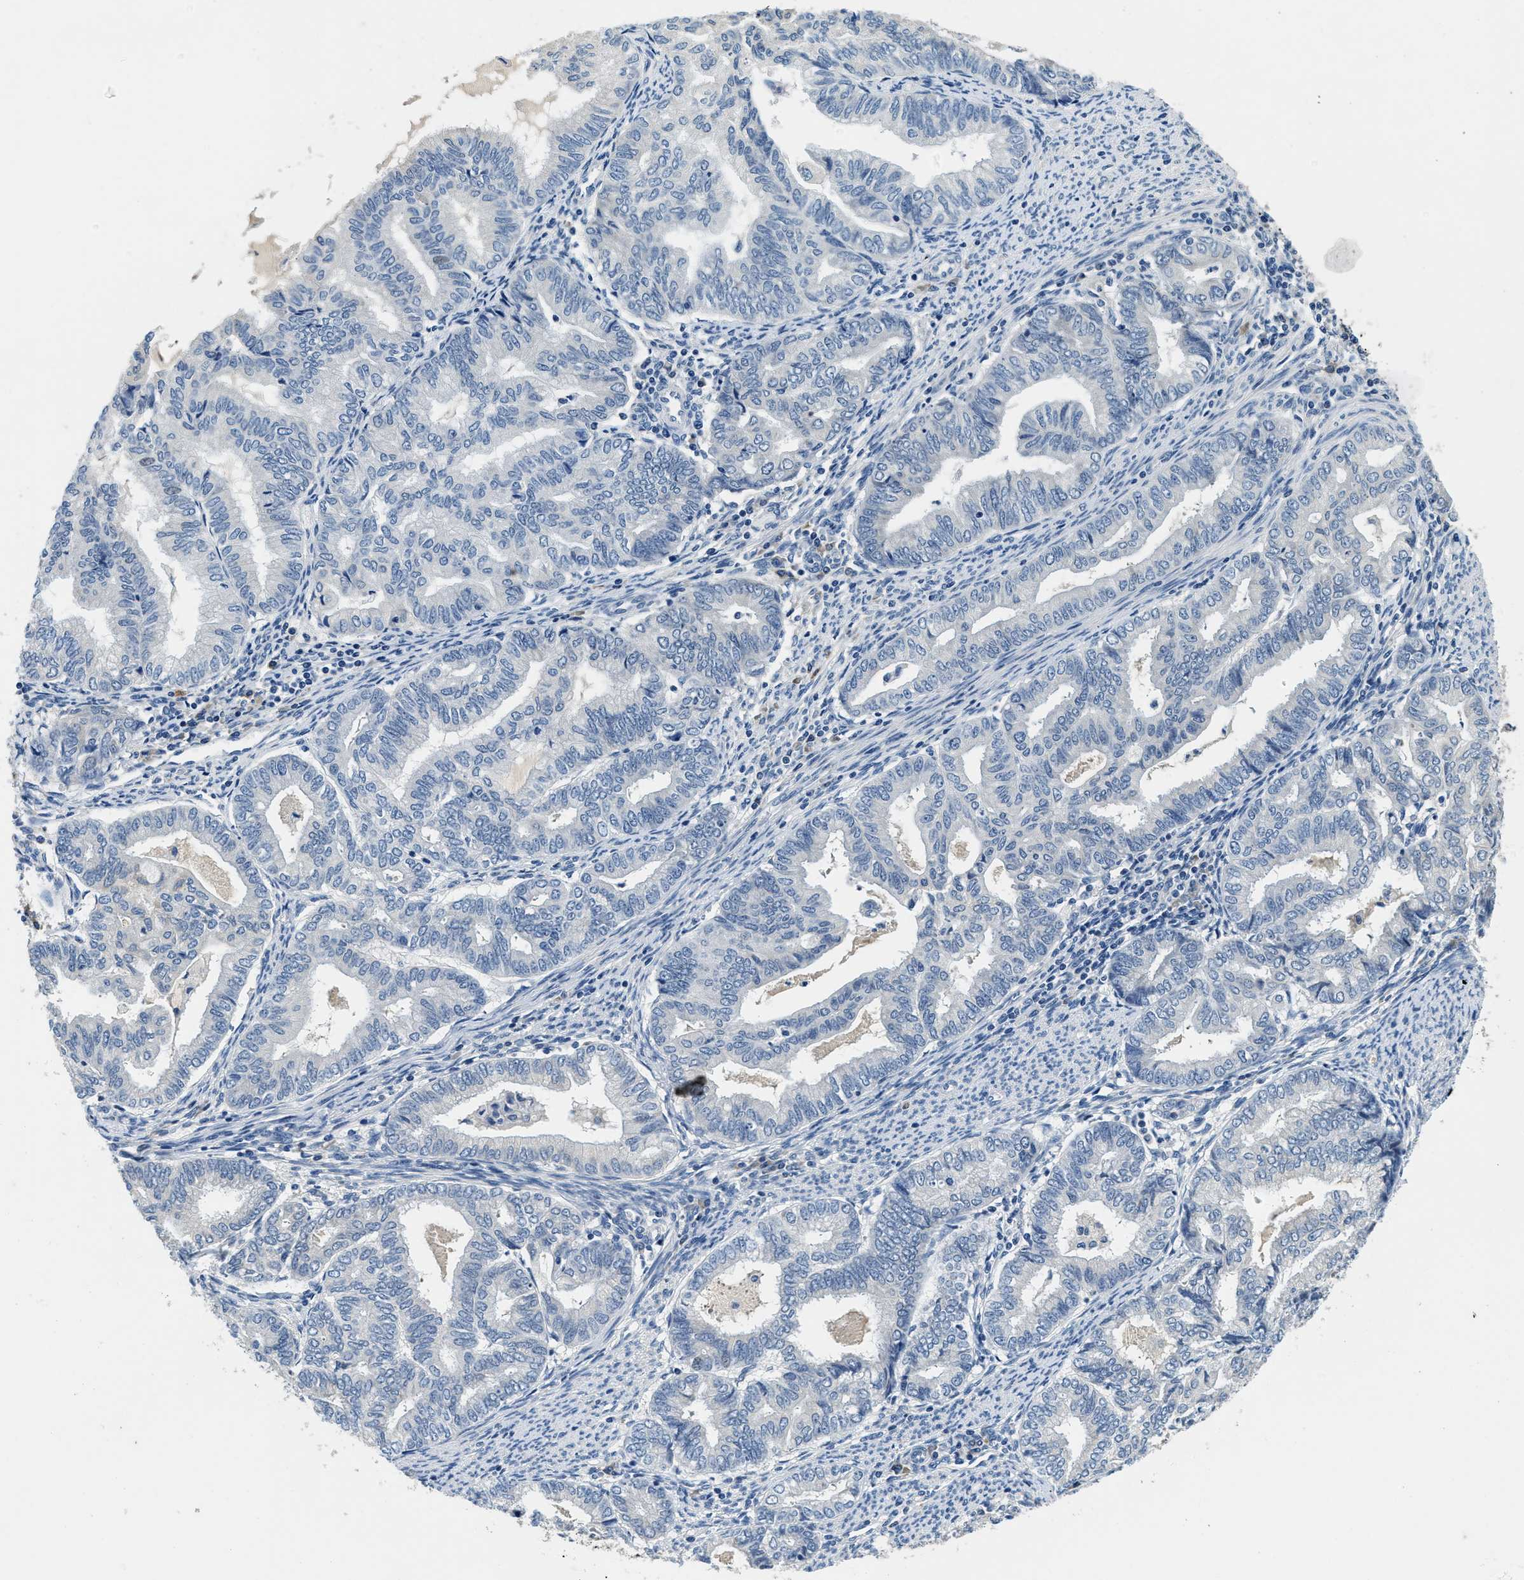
{"staining": {"intensity": "negative", "quantity": "none", "location": "none"}, "tissue": "endometrial cancer", "cell_type": "Tumor cells", "image_type": "cancer", "snomed": [{"axis": "morphology", "description": "Adenocarcinoma, NOS"}, {"axis": "topography", "description": "Endometrium"}], "caption": "Adenocarcinoma (endometrial) stained for a protein using immunohistochemistry (IHC) exhibits no positivity tumor cells.", "gene": "ALDH3A2", "patient": {"sex": "female", "age": 79}}